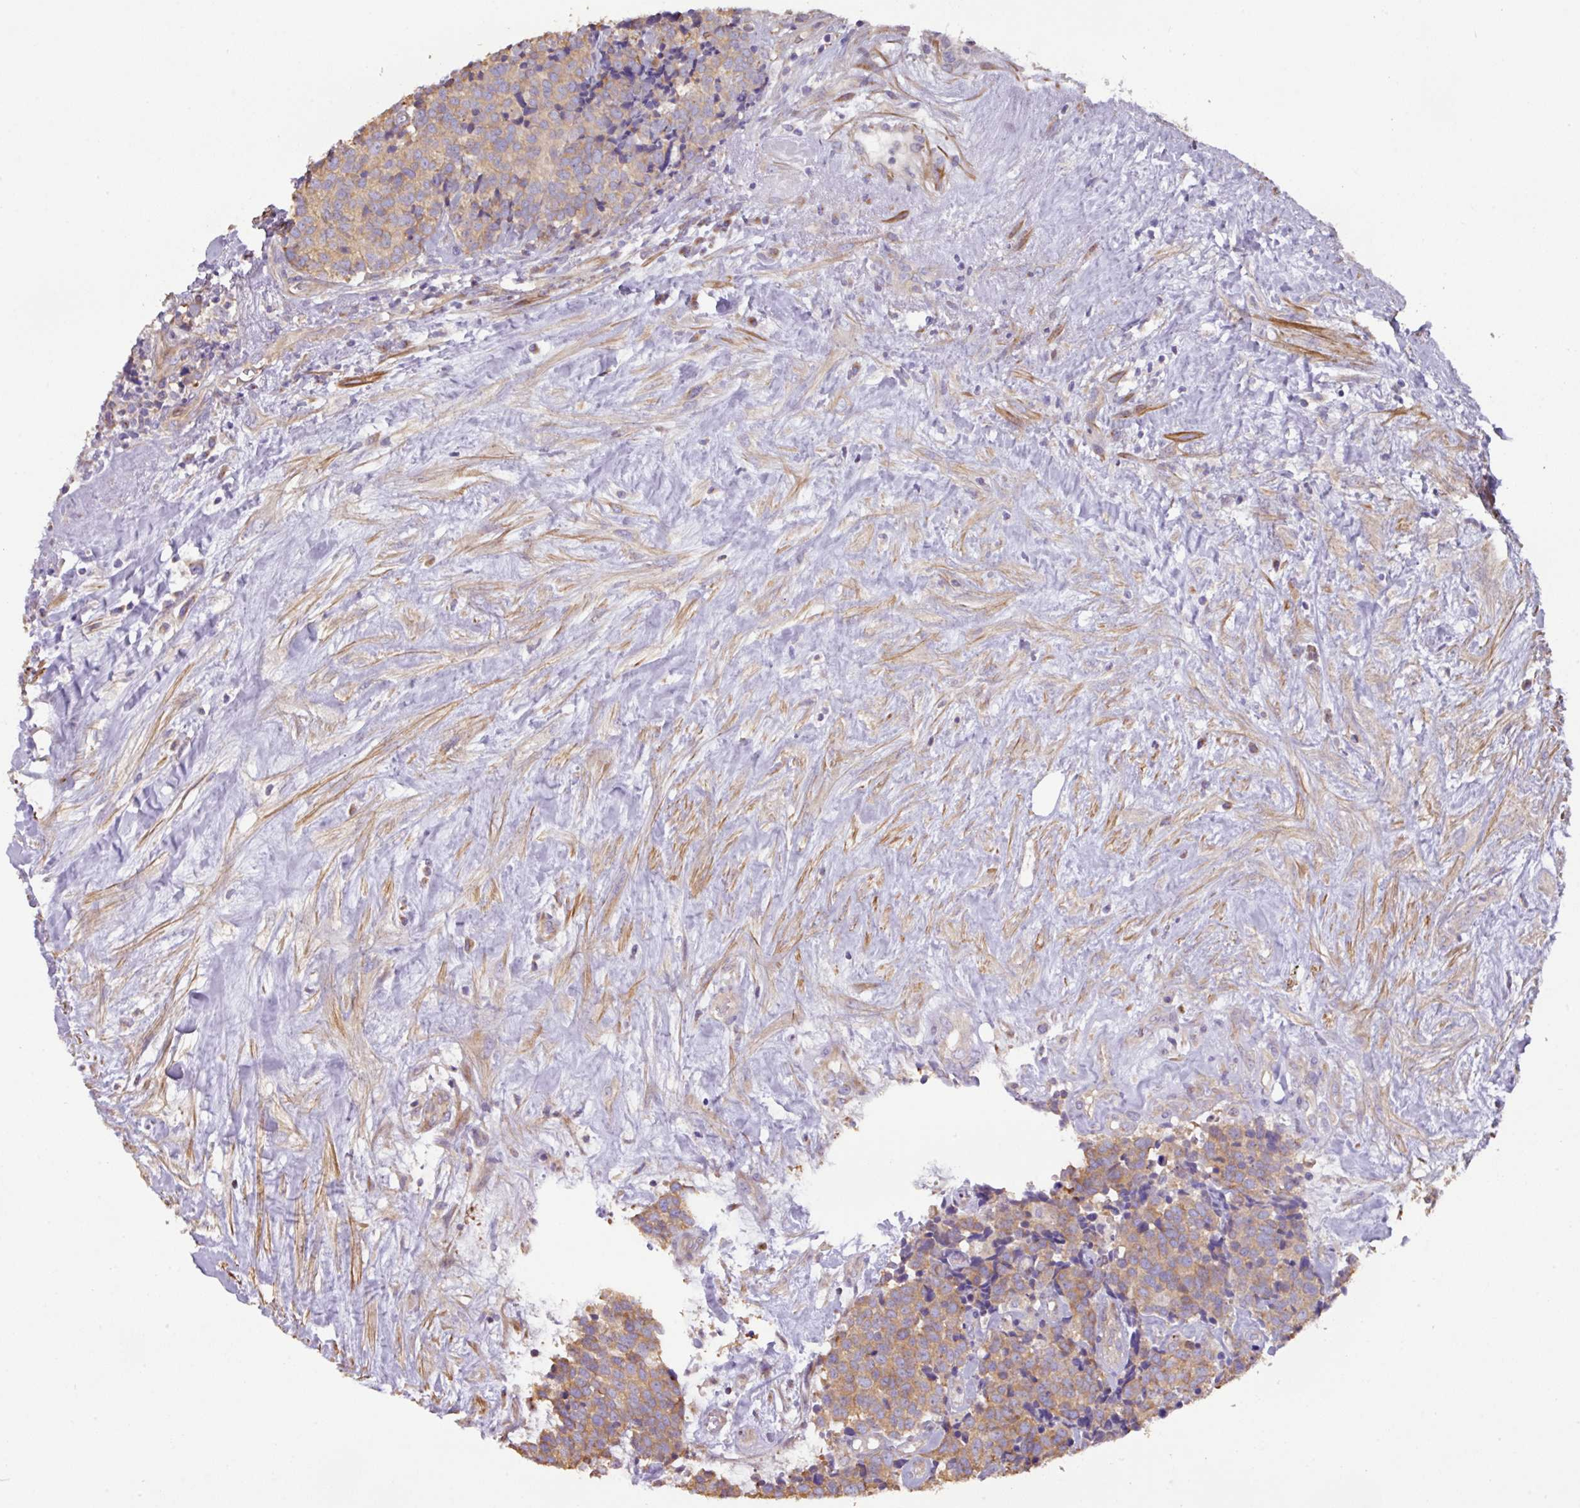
{"staining": {"intensity": "moderate", "quantity": "25%-75%", "location": "cytoplasmic/membranous"}, "tissue": "carcinoid", "cell_type": "Tumor cells", "image_type": "cancer", "snomed": [{"axis": "morphology", "description": "Carcinoid, malignant, NOS"}, {"axis": "topography", "description": "Skin"}], "caption": "Protein staining shows moderate cytoplasmic/membranous positivity in about 25%-75% of tumor cells in carcinoid (malignant). (DAB (3,3'-diaminobenzidine) IHC, brown staining for protein, blue staining for nuclei).", "gene": "MRRF", "patient": {"sex": "female", "age": 79}}